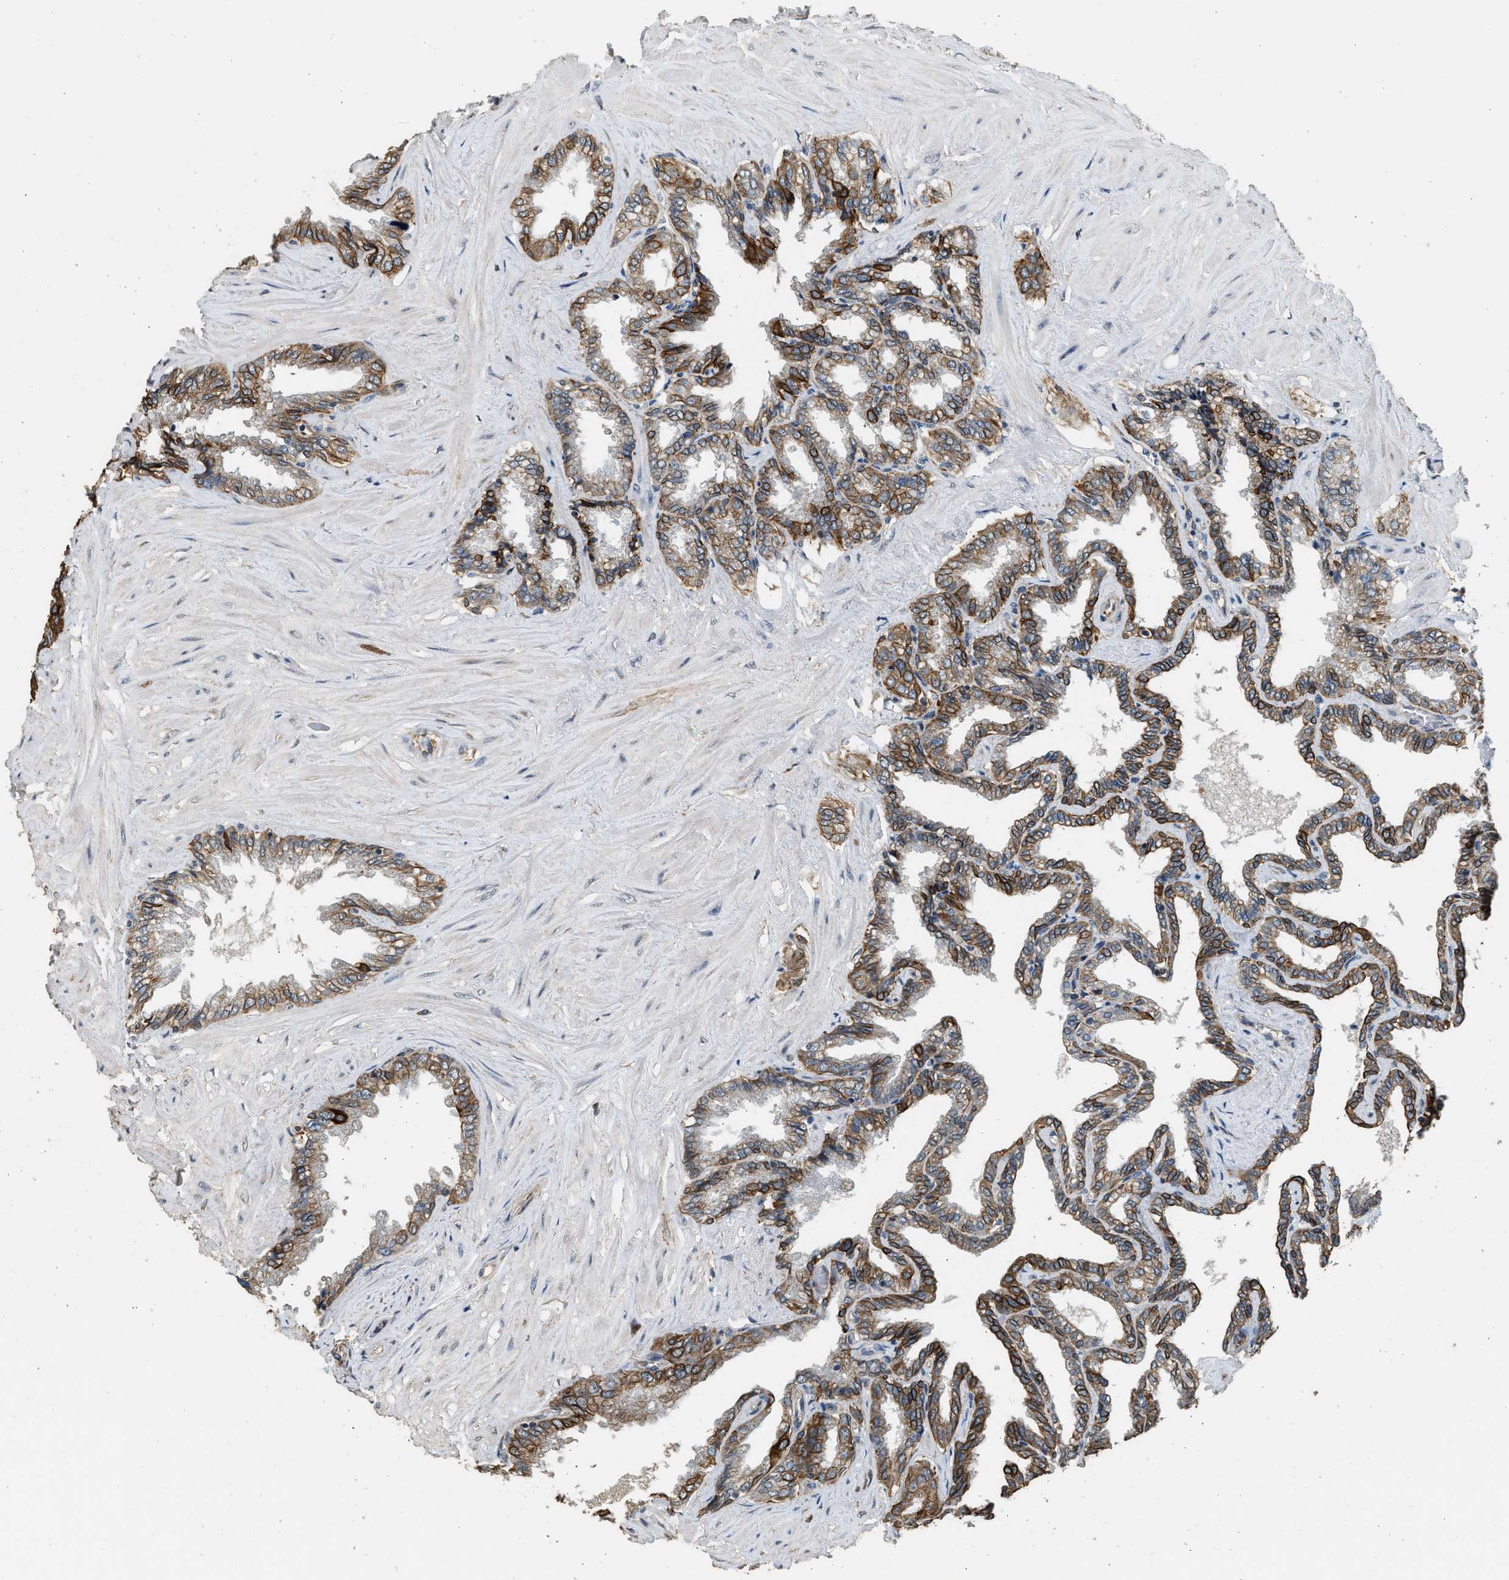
{"staining": {"intensity": "strong", "quantity": "25%-75%", "location": "cytoplasmic/membranous"}, "tissue": "seminal vesicle", "cell_type": "Glandular cells", "image_type": "normal", "snomed": [{"axis": "morphology", "description": "Normal tissue, NOS"}, {"axis": "topography", "description": "Seminal veicle"}], "caption": "A brown stain shows strong cytoplasmic/membranous expression of a protein in glandular cells of normal seminal vesicle. The staining was performed using DAB to visualize the protein expression in brown, while the nuclei were stained in blue with hematoxylin (Magnification: 20x).", "gene": "PCLO", "patient": {"sex": "male", "age": 46}}